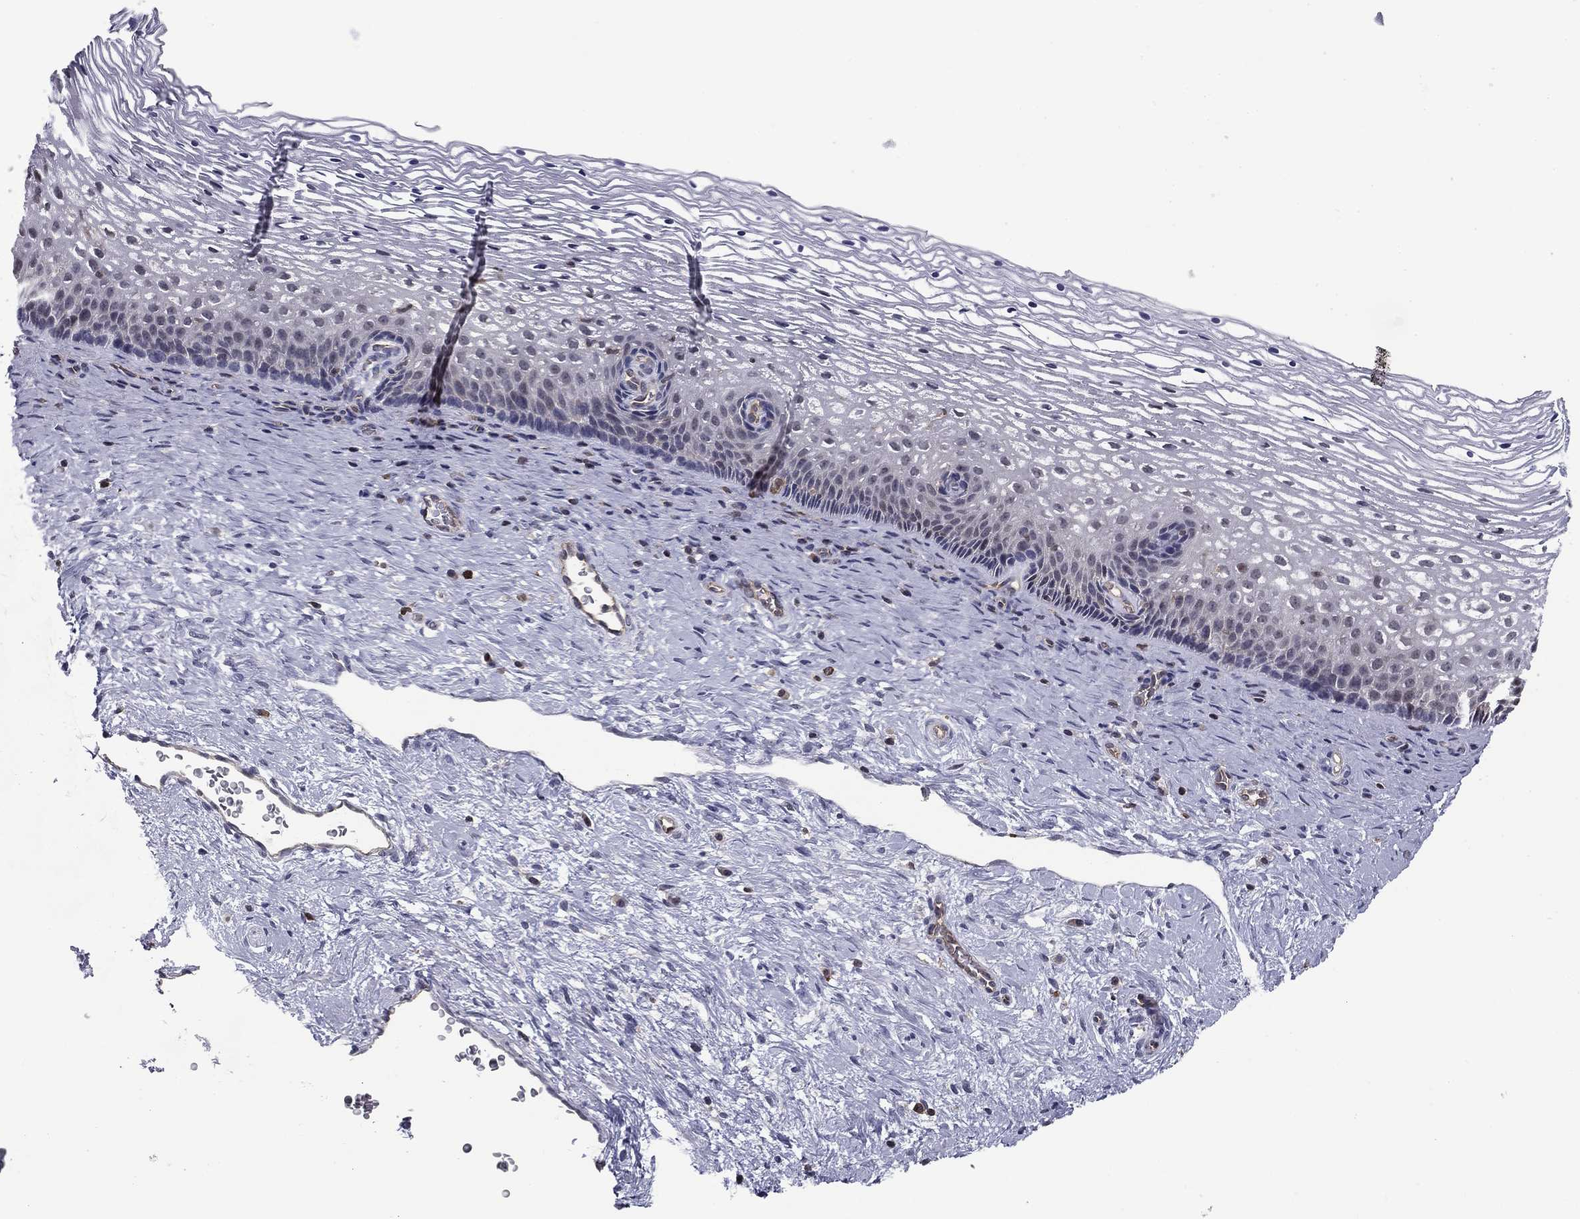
{"staining": {"intensity": "negative", "quantity": "none", "location": "none"}, "tissue": "cervix", "cell_type": "Glandular cells", "image_type": "normal", "snomed": [{"axis": "morphology", "description": "Normal tissue, NOS"}, {"axis": "topography", "description": "Cervix"}], "caption": "A photomicrograph of cervix stained for a protein displays no brown staining in glandular cells. (Brightfield microscopy of DAB (3,3'-diaminobenzidine) immunohistochemistry at high magnification).", "gene": "PLCB2", "patient": {"sex": "female", "age": 34}}